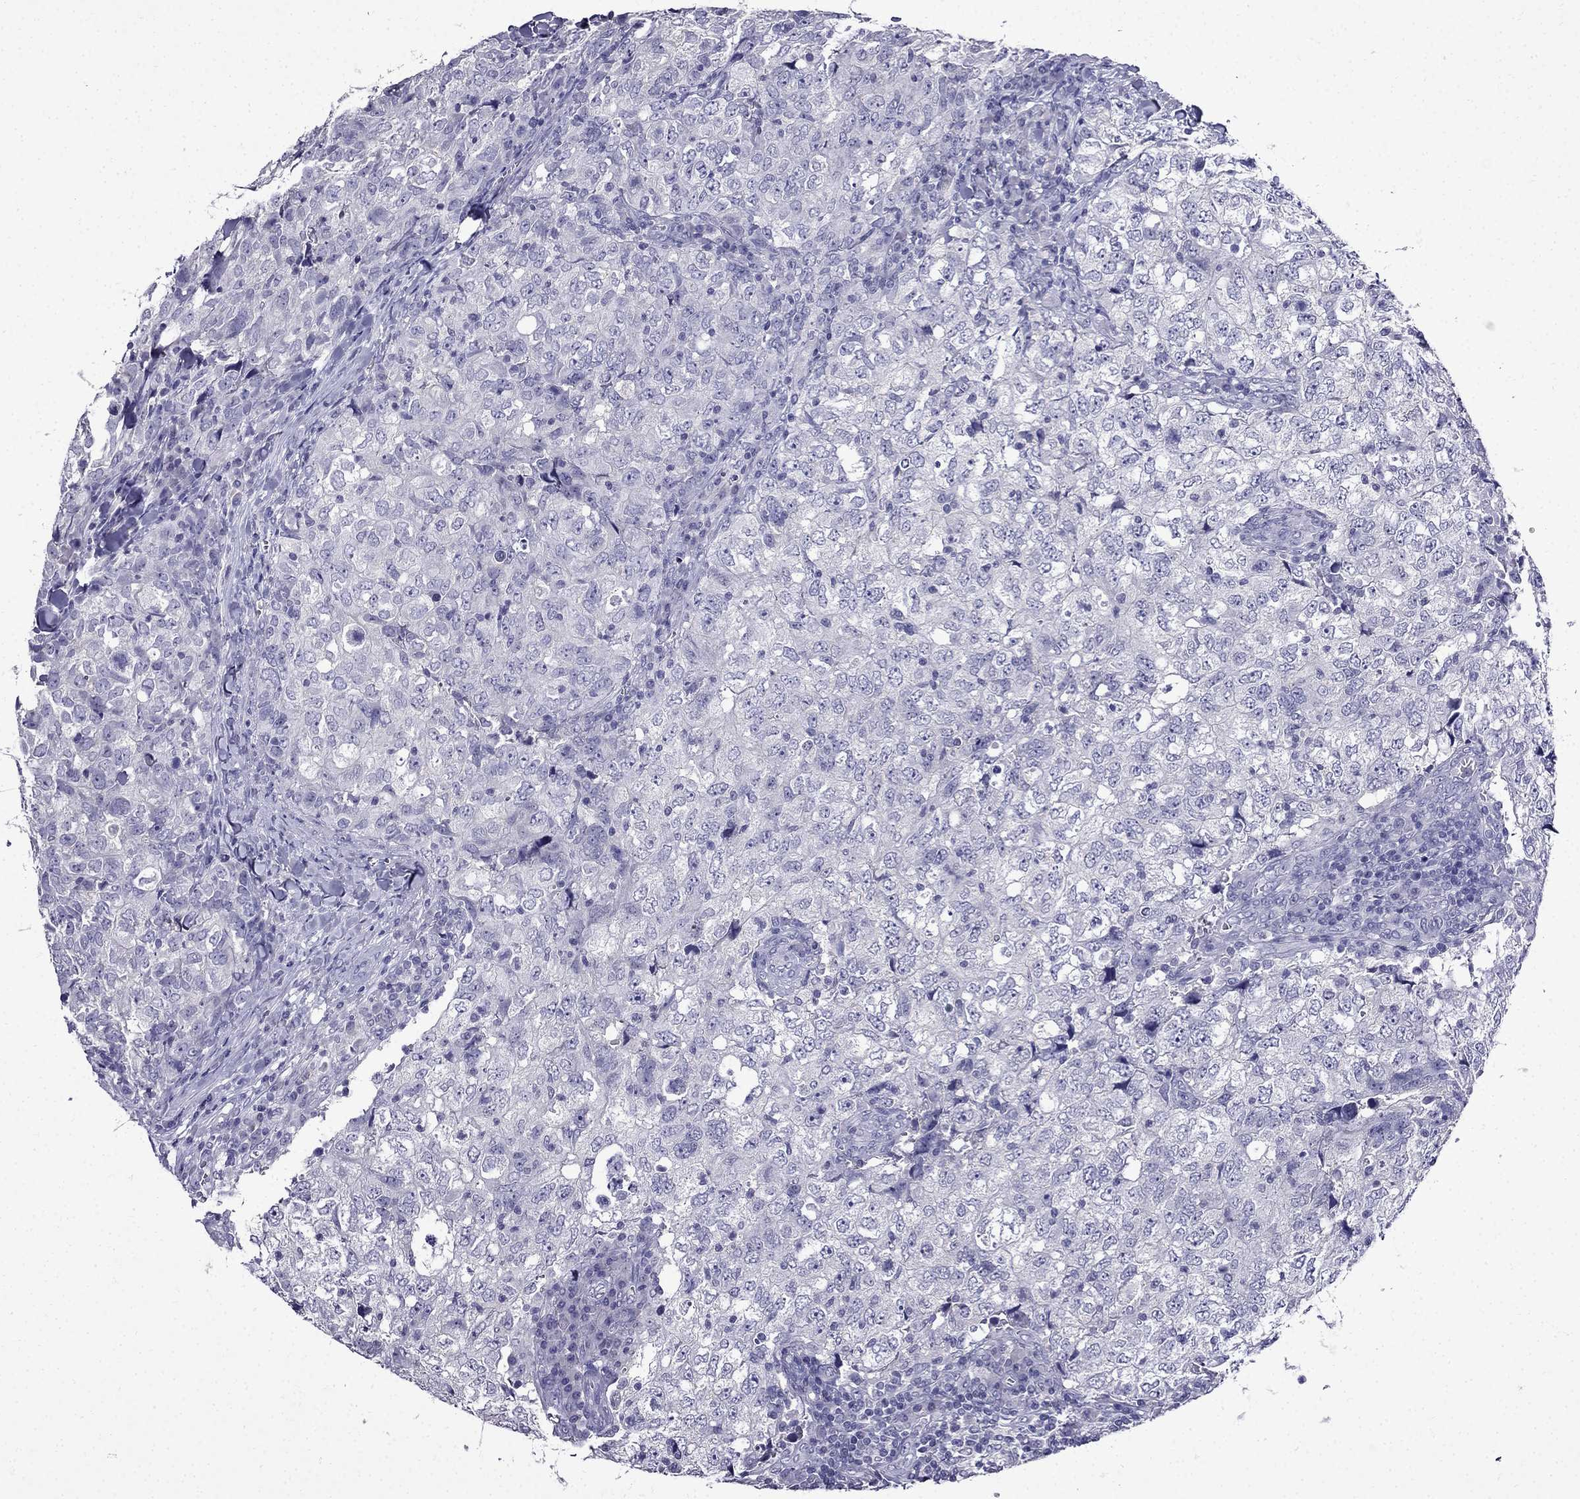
{"staining": {"intensity": "negative", "quantity": "none", "location": "none"}, "tissue": "breast cancer", "cell_type": "Tumor cells", "image_type": "cancer", "snomed": [{"axis": "morphology", "description": "Duct carcinoma"}, {"axis": "topography", "description": "Breast"}], "caption": "High power microscopy image of an immunohistochemistry (IHC) photomicrograph of breast infiltrating ductal carcinoma, revealing no significant positivity in tumor cells.", "gene": "DNAH17", "patient": {"sex": "female", "age": 30}}